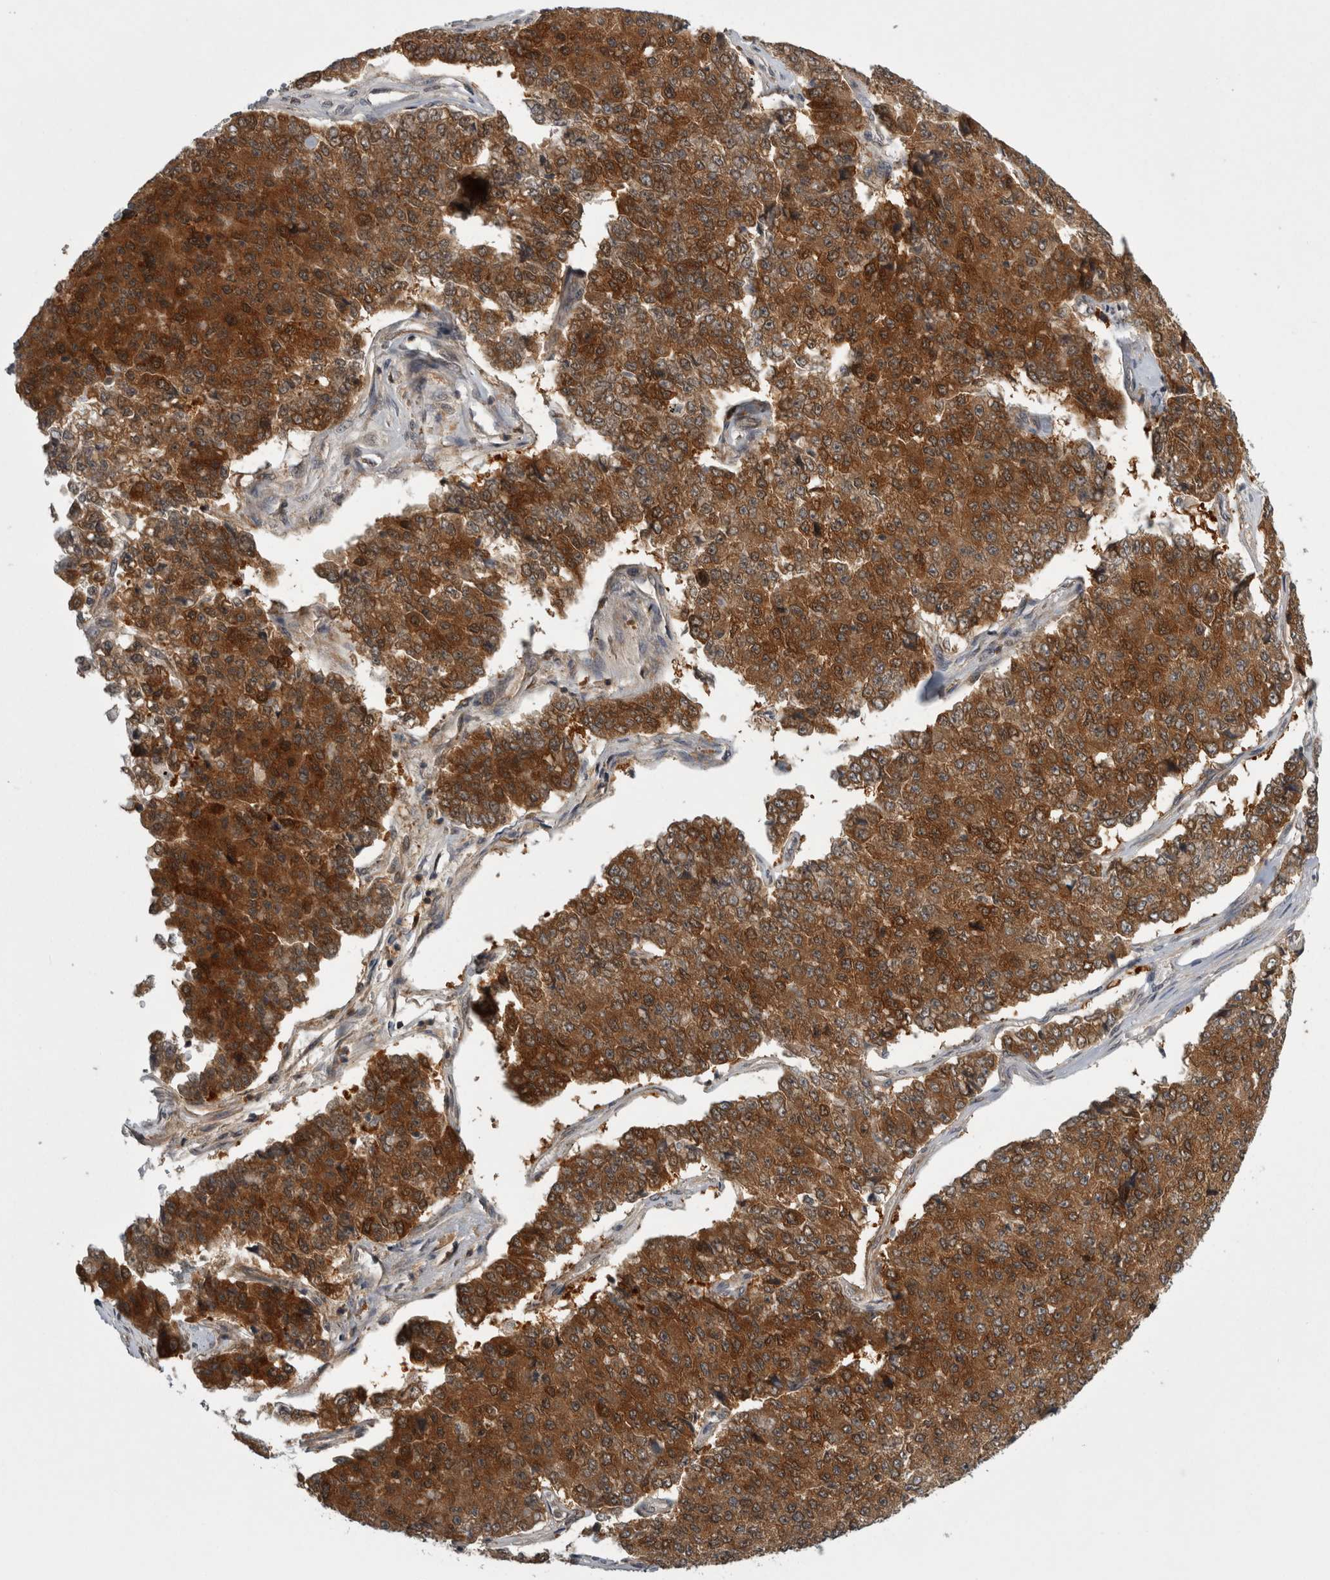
{"staining": {"intensity": "strong", "quantity": ">75%", "location": "cytoplasmic/membranous"}, "tissue": "pancreatic cancer", "cell_type": "Tumor cells", "image_type": "cancer", "snomed": [{"axis": "morphology", "description": "Adenocarcinoma, NOS"}, {"axis": "topography", "description": "Pancreas"}], "caption": "Pancreatic adenocarcinoma tissue exhibits strong cytoplasmic/membranous expression in about >75% of tumor cells", "gene": "CACYBP", "patient": {"sex": "male", "age": 50}}